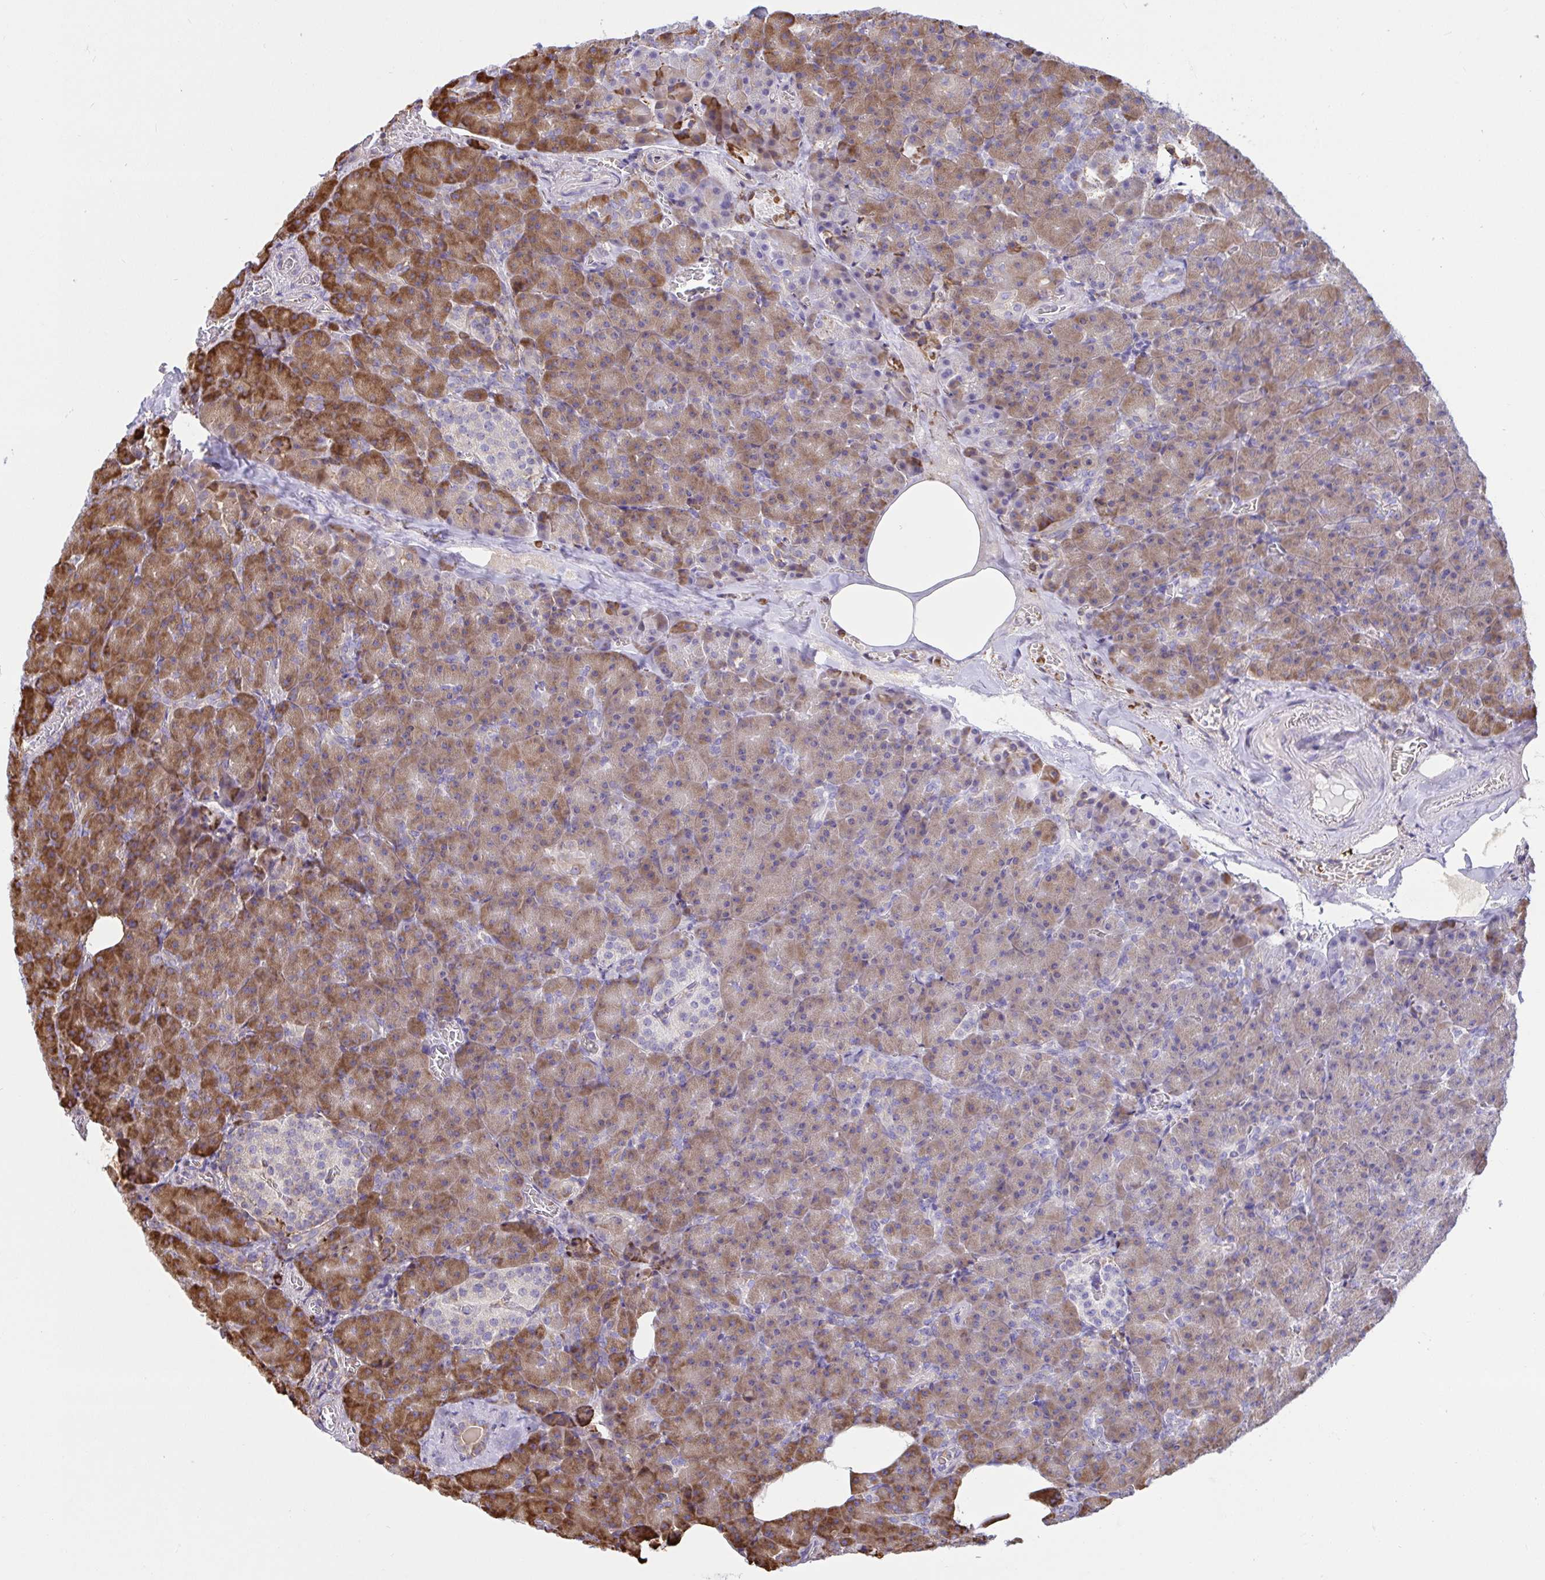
{"staining": {"intensity": "moderate", "quantity": "25%-75%", "location": "cytoplasmic/membranous"}, "tissue": "pancreas", "cell_type": "Exocrine glandular cells", "image_type": "normal", "snomed": [{"axis": "morphology", "description": "Normal tissue, NOS"}, {"axis": "topography", "description": "Pancreas"}], "caption": "High-power microscopy captured an IHC histopathology image of benign pancreas, revealing moderate cytoplasmic/membranous positivity in approximately 25%-75% of exocrine glandular cells. (DAB (3,3'-diaminobenzidine) IHC, brown staining for protein, blue staining for nuclei).", "gene": "CLGN", "patient": {"sex": "female", "age": 74}}